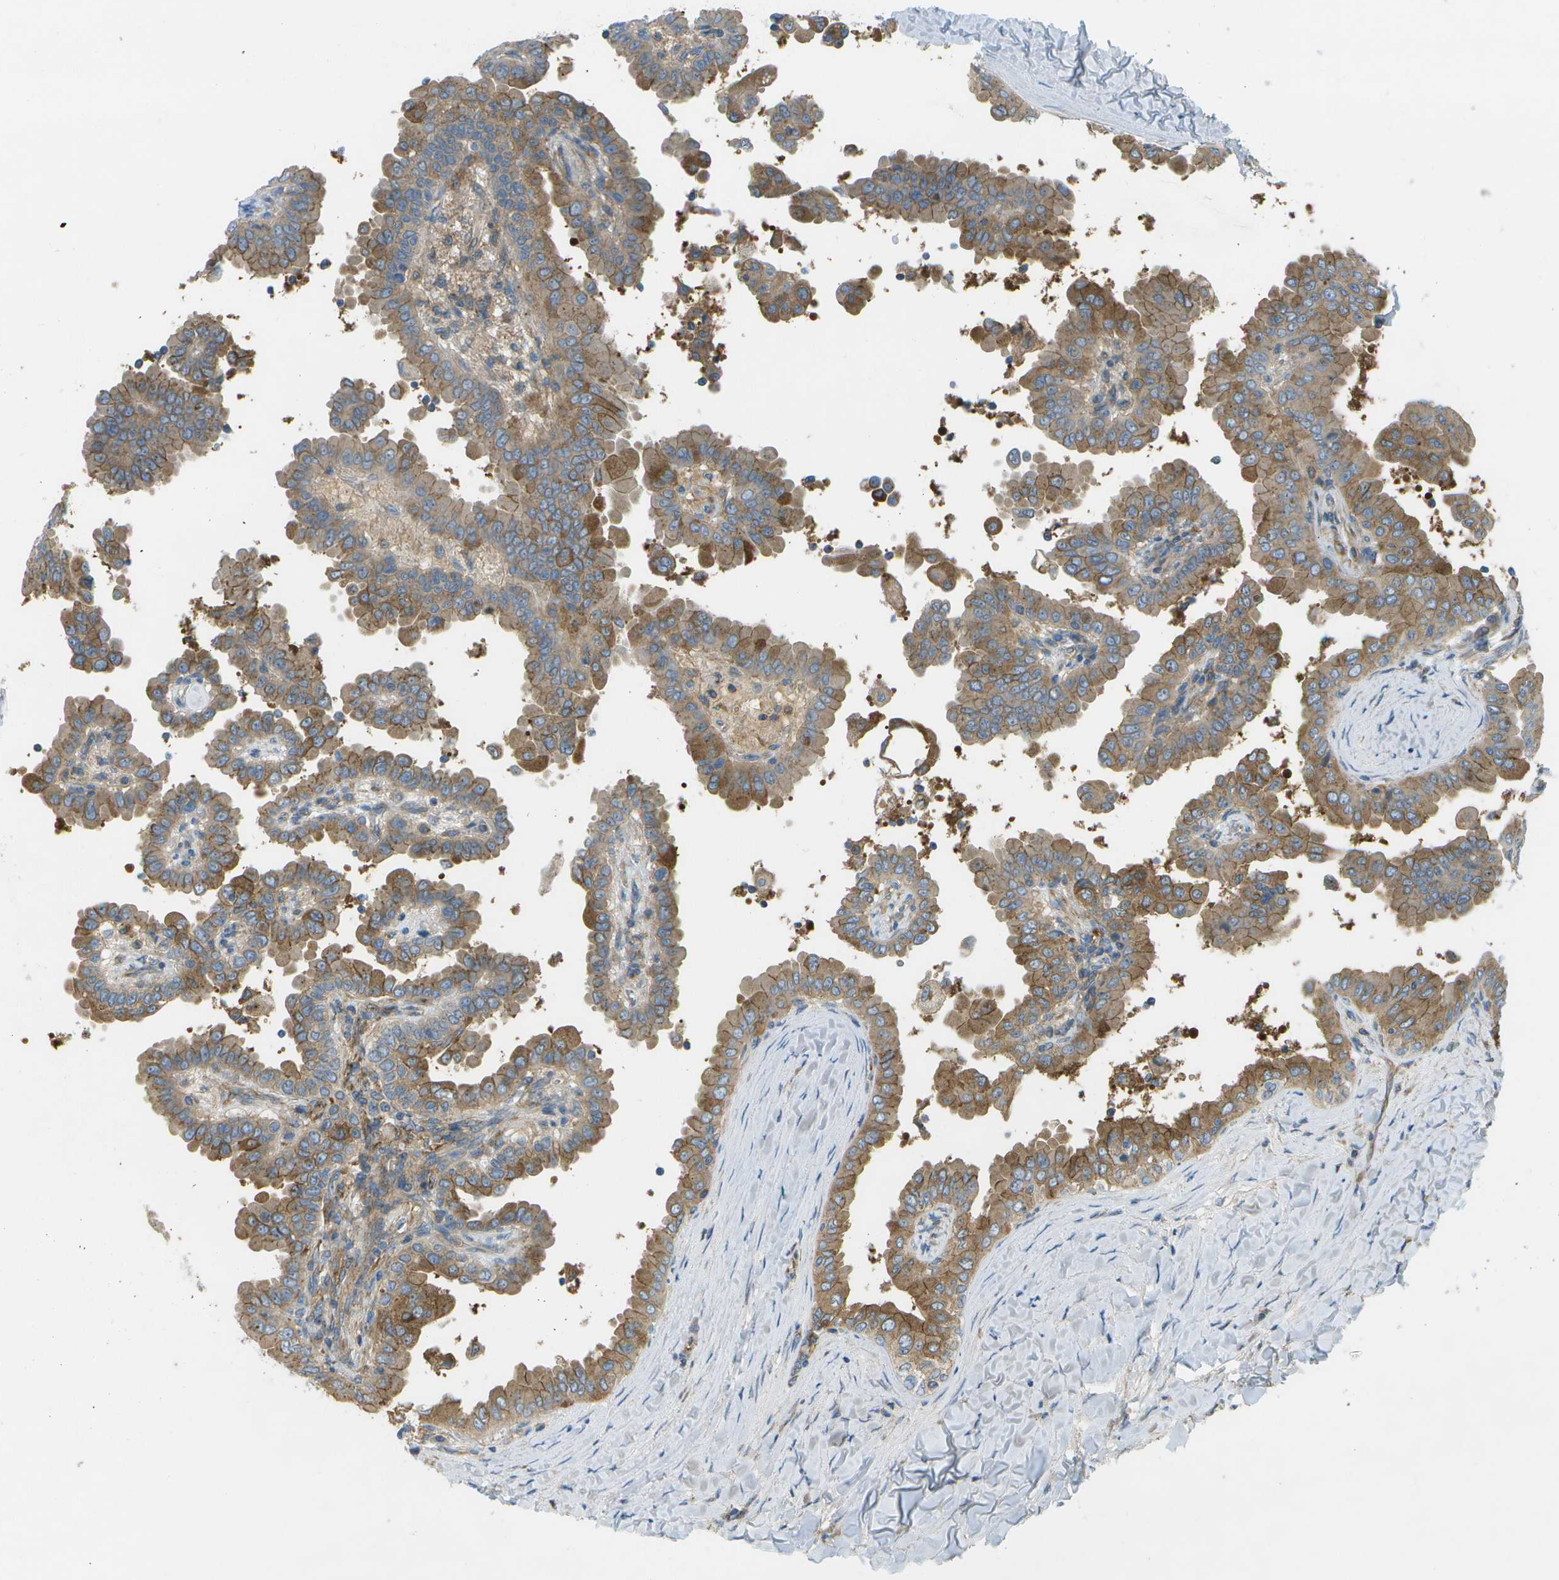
{"staining": {"intensity": "moderate", "quantity": ">75%", "location": "cytoplasmic/membranous"}, "tissue": "thyroid cancer", "cell_type": "Tumor cells", "image_type": "cancer", "snomed": [{"axis": "morphology", "description": "Papillary adenocarcinoma, NOS"}, {"axis": "topography", "description": "Thyroid gland"}], "caption": "A photomicrograph of thyroid cancer (papillary adenocarcinoma) stained for a protein demonstrates moderate cytoplasmic/membranous brown staining in tumor cells. (brown staining indicates protein expression, while blue staining denotes nuclei).", "gene": "WNK2", "patient": {"sex": "male", "age": 33}}